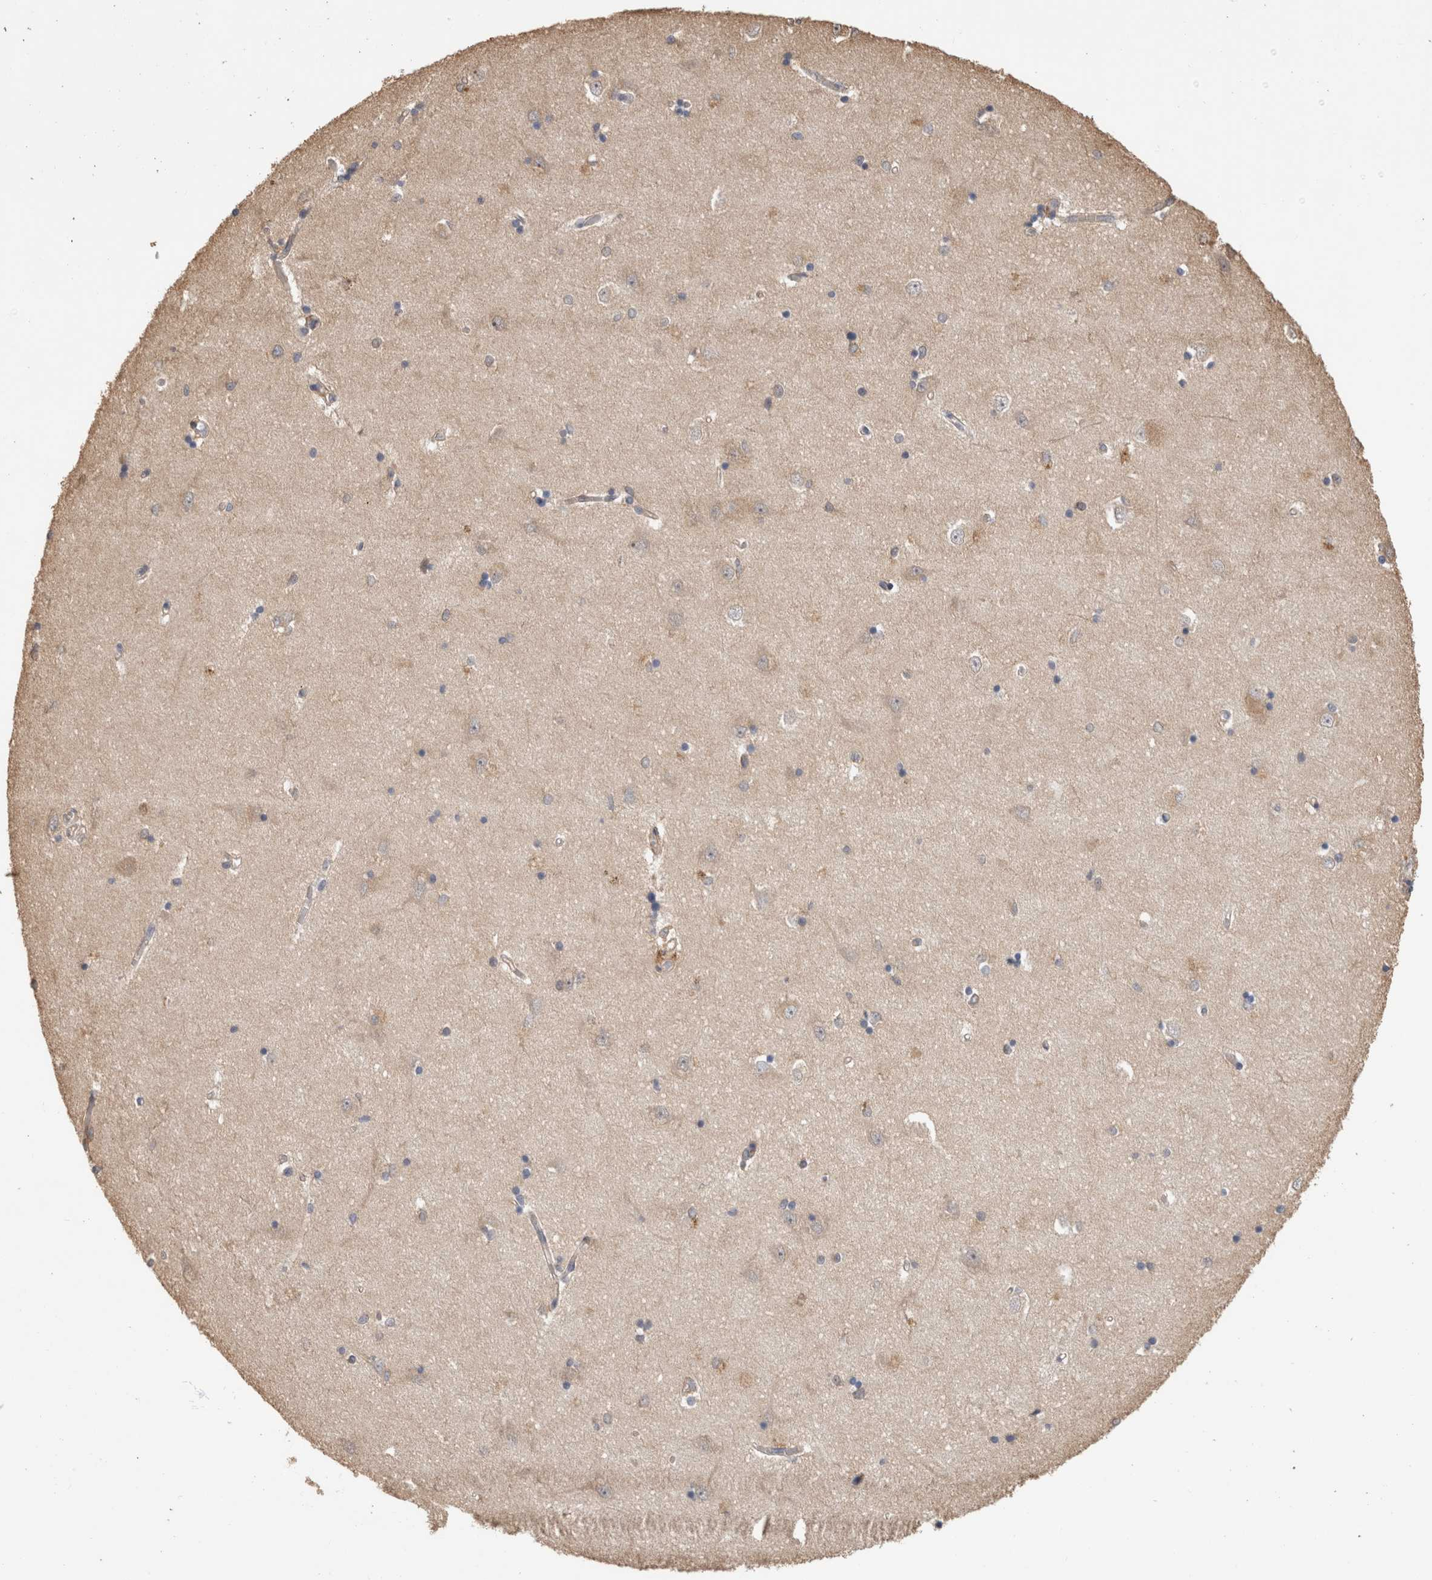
{"staining": {"intensity": "weak", "quantity": "<25%", "location": "cytoplasmic/membranous"}, "tissue": "hippocampus", "cell_type": "Glial cells", "image_type": "normal", "snomed": [{"axis": "morphology", "description": "Normal tissue, NOS"}, {"axis": "topography", "description": "Hippocampus"}], "caption": "This is an IHC micrograph of unremarkable hippocampus. There is no positivity in glial cells.", "gene": "CLIP1", "patient": {"sex": "male", "age": 45}}